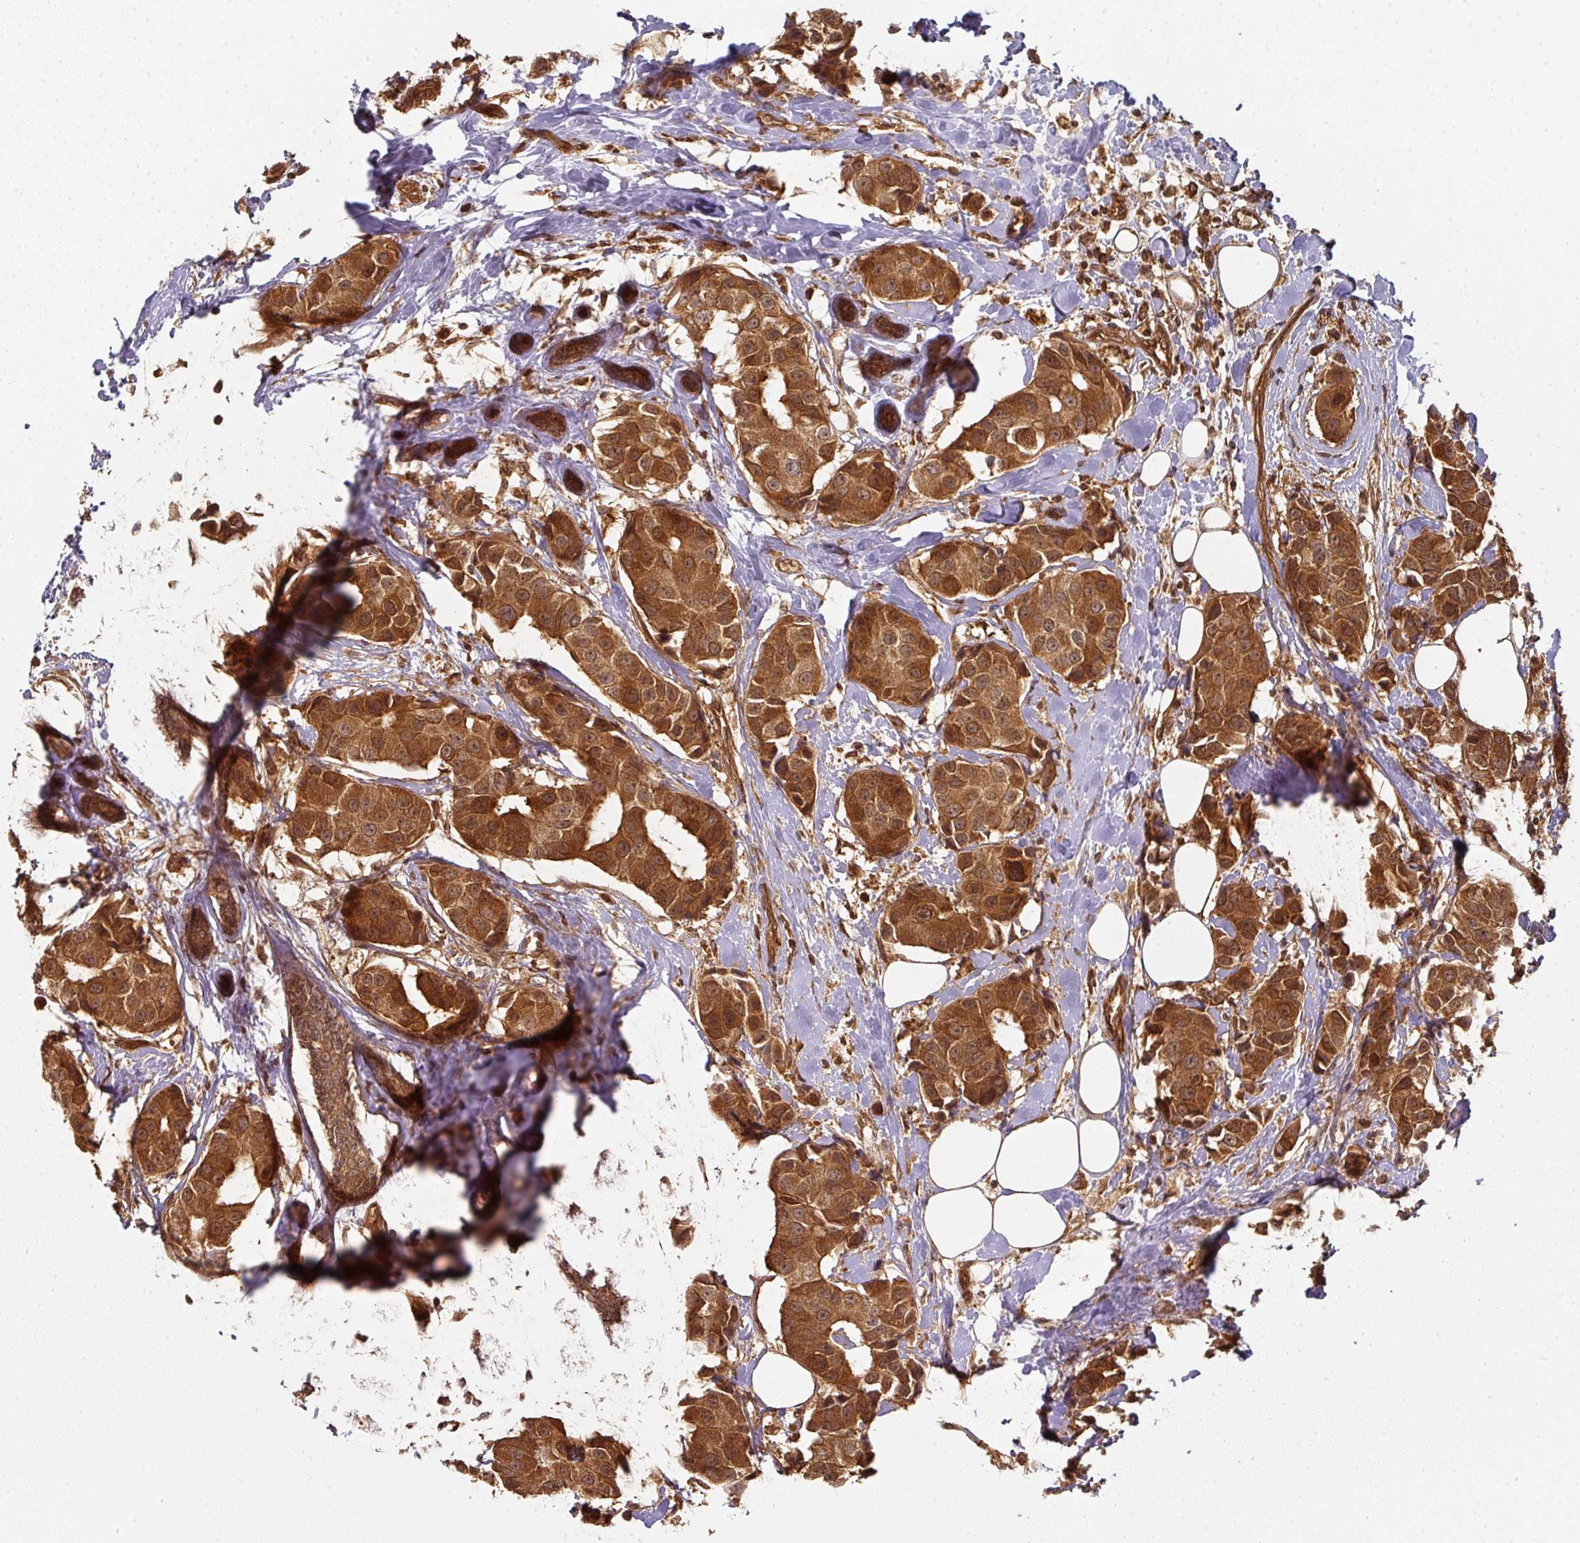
{"staining": {"intensity": "strong", "quantity": ">75%", "location": "cytoplasmic/membranous,nuclear"}, "tissue": "breast cancer", "cell_type": "Tumor cells", "image_type": "cancer", "snomed": [{"axis": "morphology", "description": "Normal tissue, NOS"}, {"axis": "morphology", "description": "Duct carcinoma"}, {"axis": "topography", "description": "Breast"}], "caption": "DAB (3,3'-diaminobenzidine) immunohistochemical staining of human breast invasive ductal carcinoma demonstrates strong cytoplasmic/membranous and nuclear protein staining in approximately >75% of tumor cells.", "gene": "EIF4EBP2", "patient": {"sex": "female", "age": 39}}